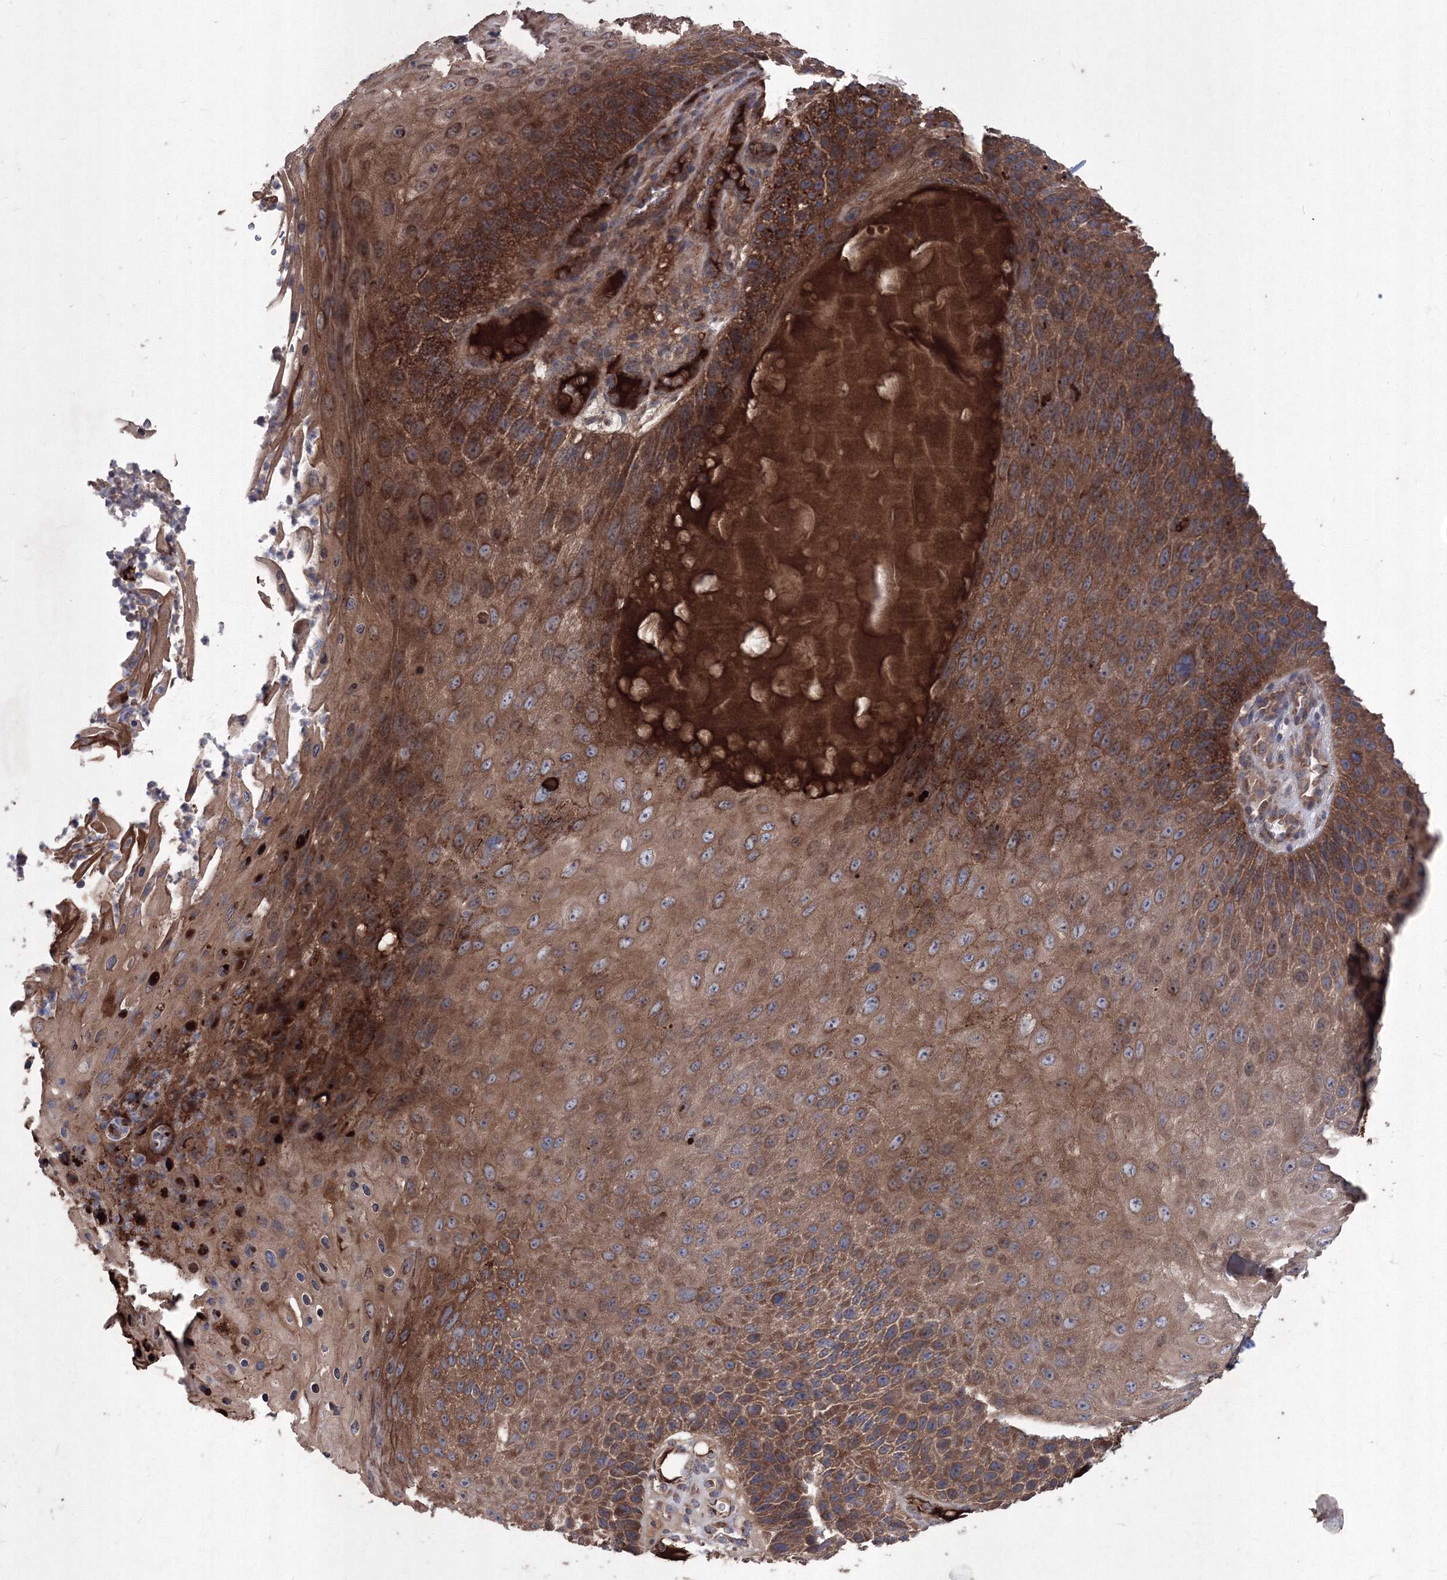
{"staining": {"intensity": "strong", "quantity": "25%-75%", "location": "cytoplasmic/membranous"}, "tissue": "skin cancer", "cell_type": "Tumor cells", "image_type": "cancer", "snomed": [{"axis": "morphology", "description": "Squamous cell carcinoma, NOS"}, {"axis": "topography", "description": "Skin"}], "caption": "This micrograph demonstrates immunohistochemistry (IHC) staining of human skin squamous cell carcinoma, with high strong cytoplasmic/membranous staining in about 25%-75% of tumor cells.", "gene": "MTRF1L", "patient": {"sex": "female", "age": 88}}